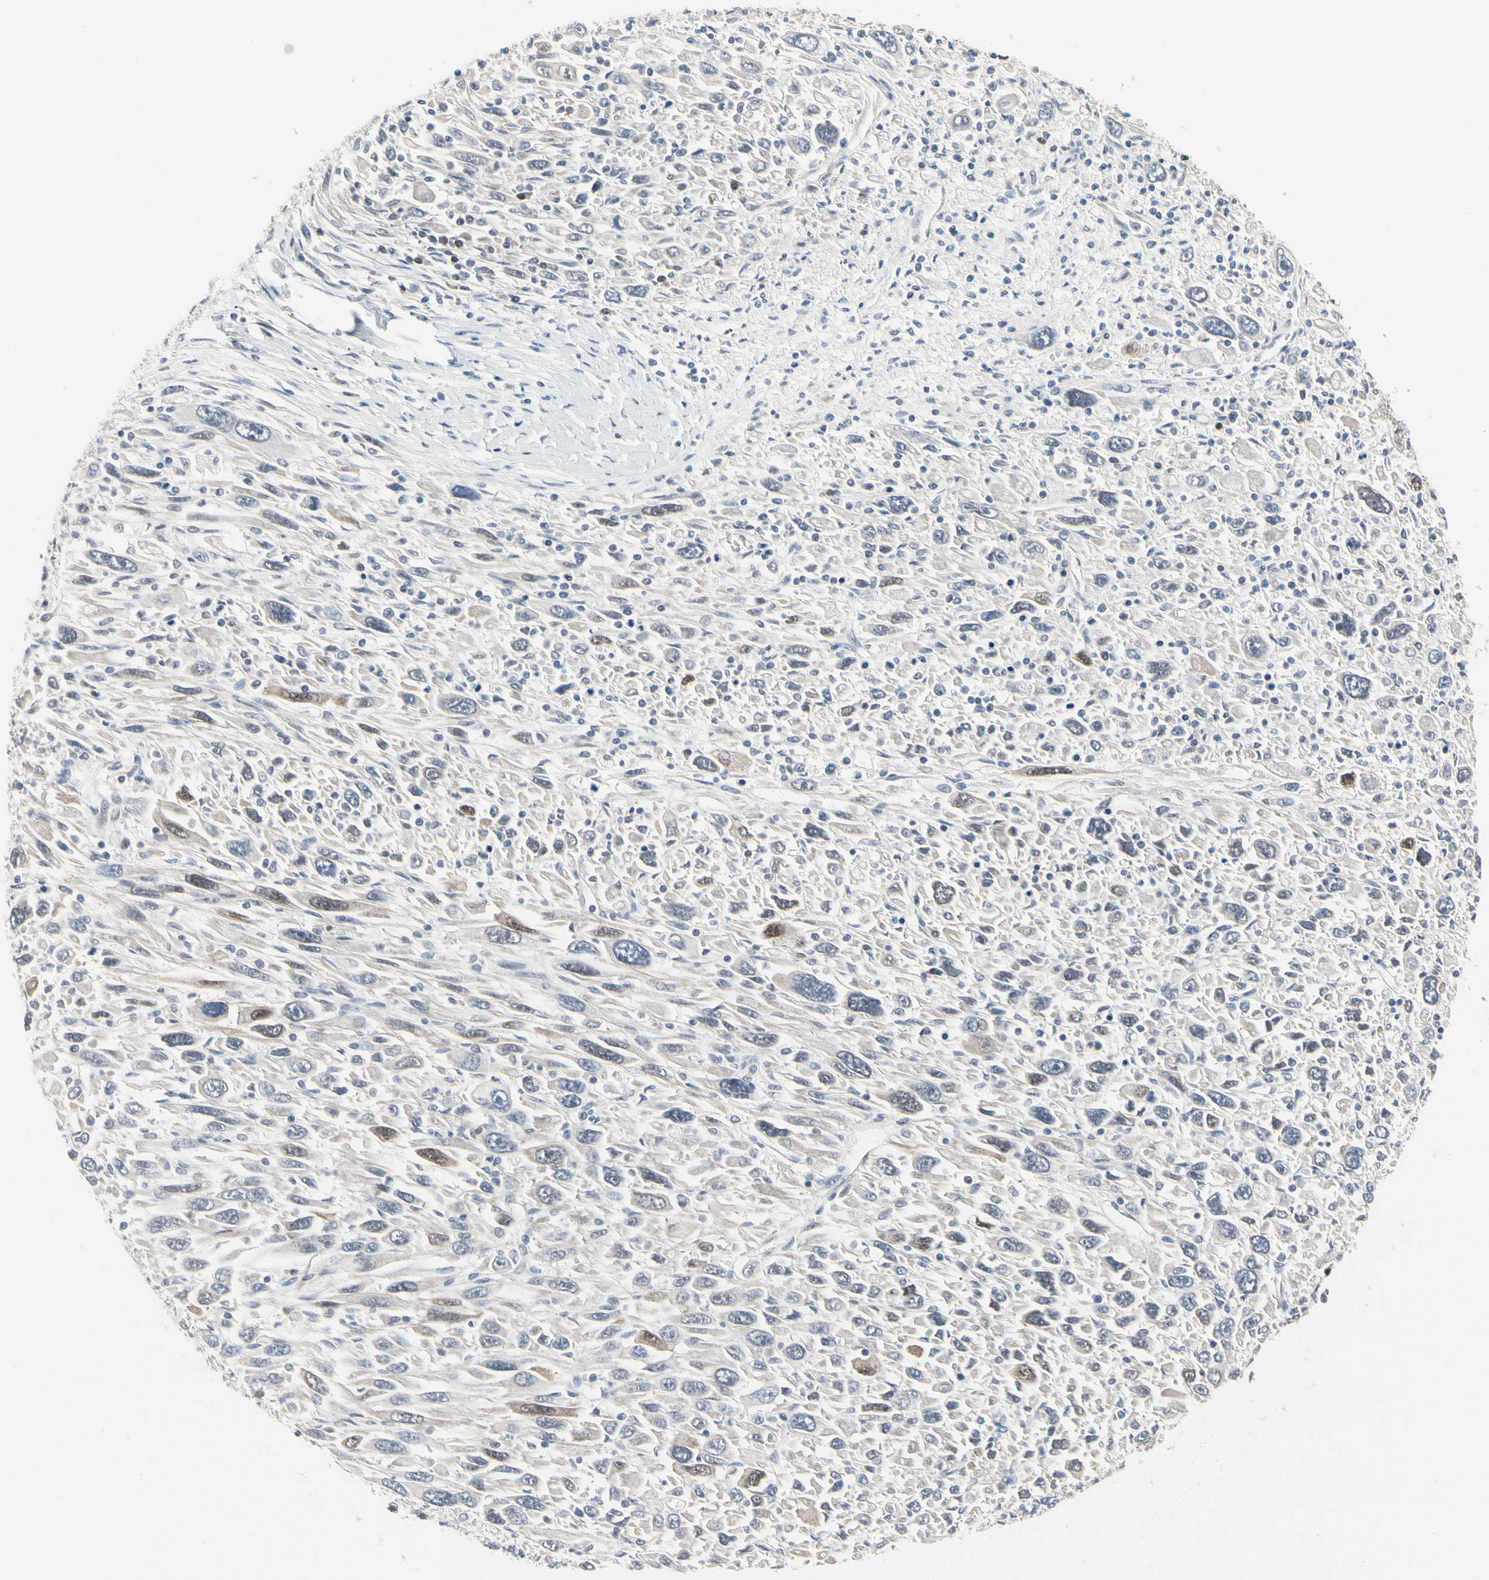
{"staining": {"intensity": "weak", "quantity": ">75%", "location": "cytoplasmic/membranous"}, "tissue": "melanoma", "cell_type": "Tumor cells", "image_type": "cancer", "snomed": [{"axis": "morphology", "description": "Malignant melanoma, Metastatic site"}, {"axis": "topography", "description": "Skin"}], "caption": "Weak cytoplasmic/membranous positivity is present in approximately >75% of tumor cells in melanoma. Nuclei are stained in blue.", "gene": "CDK5", "patient": {"sex": "female", "age": 56}}